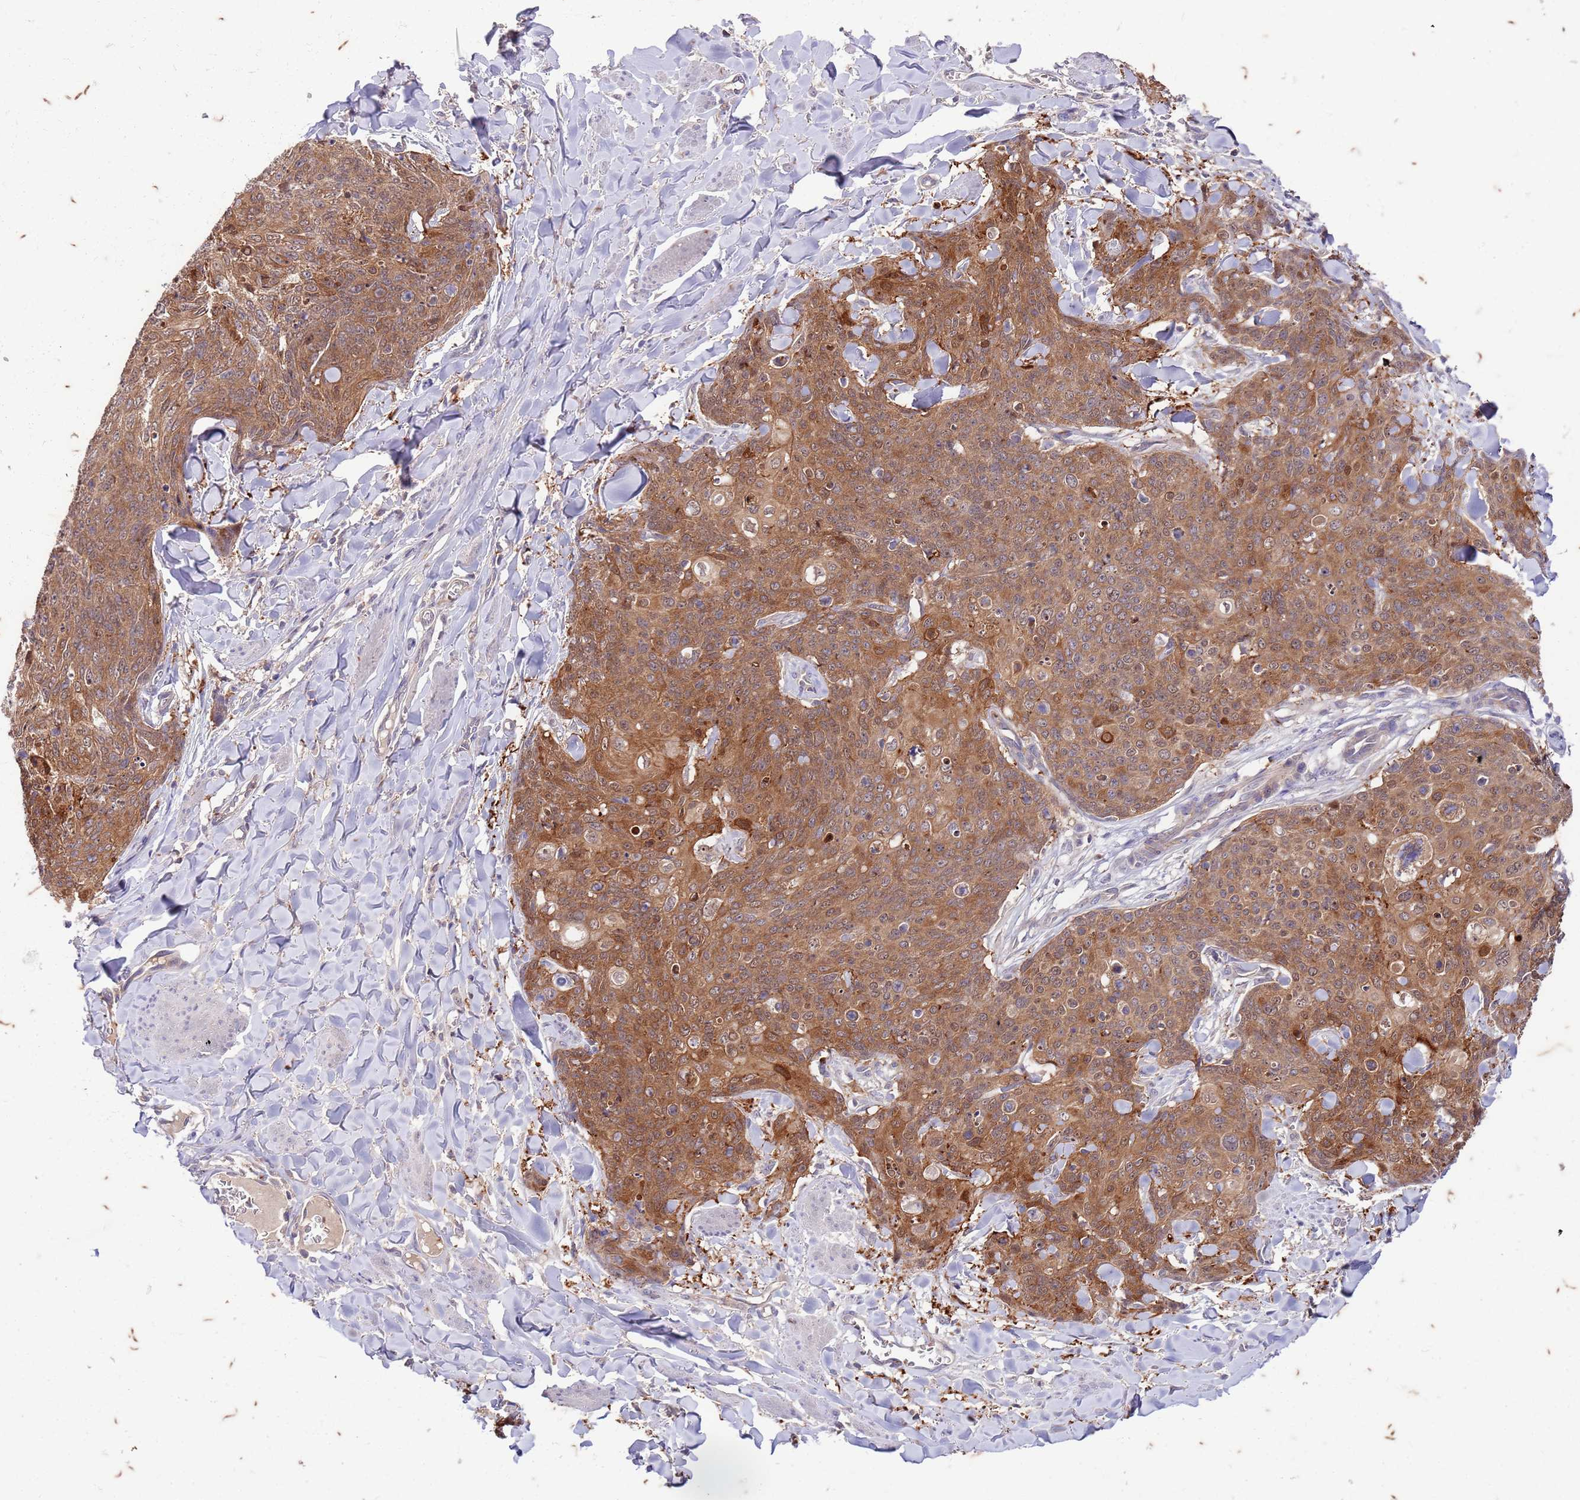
{"staining": {"intensity": "moderate", "quantity": ">75%", "location": "cytoplasmic/membranous"}, "tissue": "skin cancer", "cell_type": "Tumor cells", "image_type": "cancer", "snomed": [{"axis": "morphology", "description": "Squamous cell carcinoma, NOS"}, {"axis": "topography", "description": "Skin"}, {"axis": "topography", "description": "Vulva"}], "caption": "Tumor cells show moderate cytoplasmic/membranous staining in about >75% of cells in skin cancer (squamous cell carcinoma). (brown staining indicates protein expression, while blue staining denotes nuclei).", "gene": "RAPGEF3", "patient": {"sex": "female", "age": 85}}